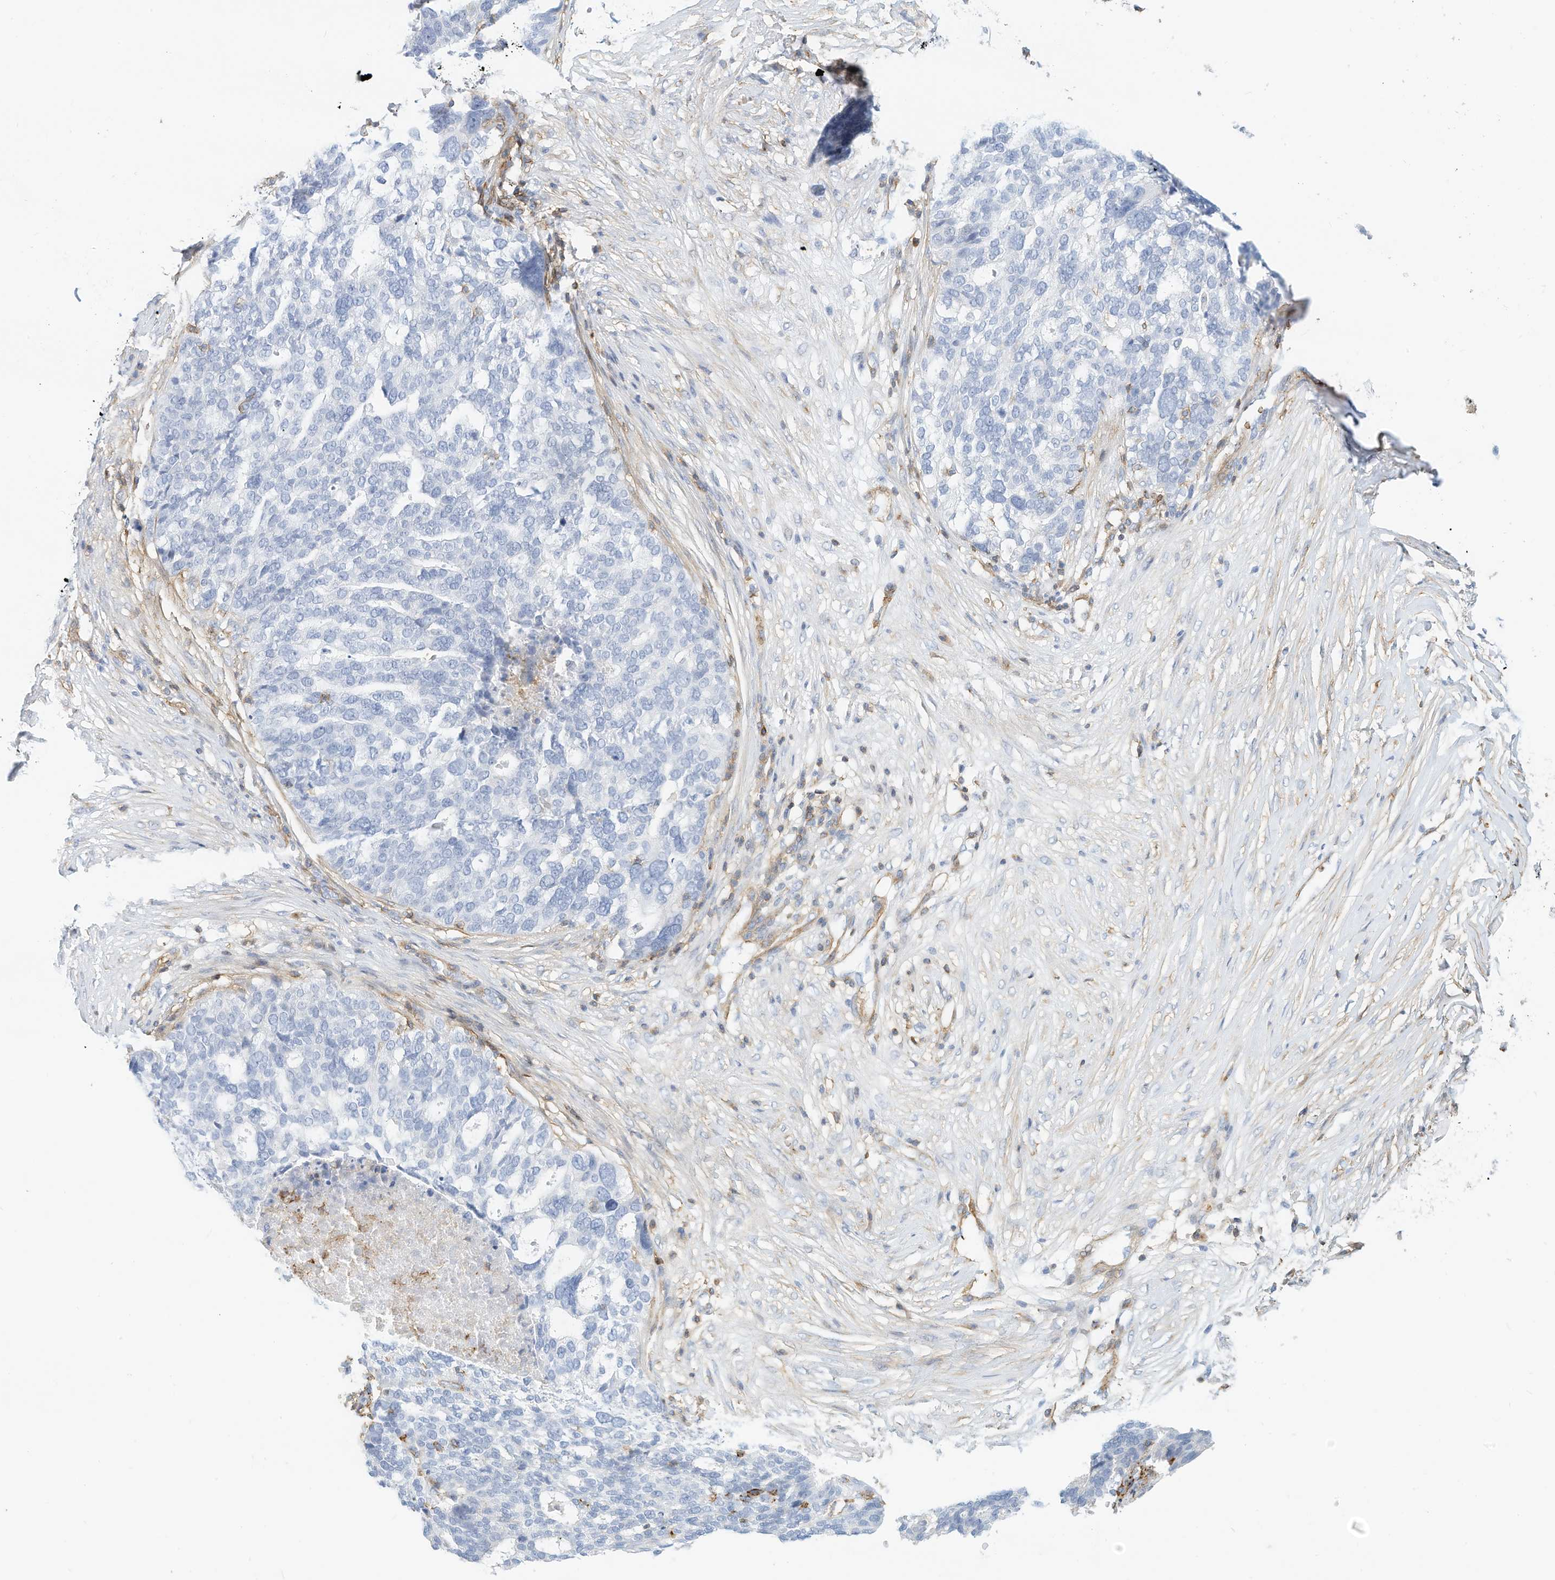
{"staining": {"intensity": "negative", "quantity": "none", "location": "none"}, "tissue": "ovarian cancer", "cell_type": "Tumor cells", "image_type": "cancer", "snomed": [{"axis": "morphology", "description": "Cystadenocarcinoma, serous, NOS"}, {"axis": "topography", "description": "Ovary"}], "caption": "Tumor cells are negative for protein expression in human serous cystadenocarcinoma (ovarian).", "gene": "TXNDC9", "patient": {"sex": "female", "age": 59}}